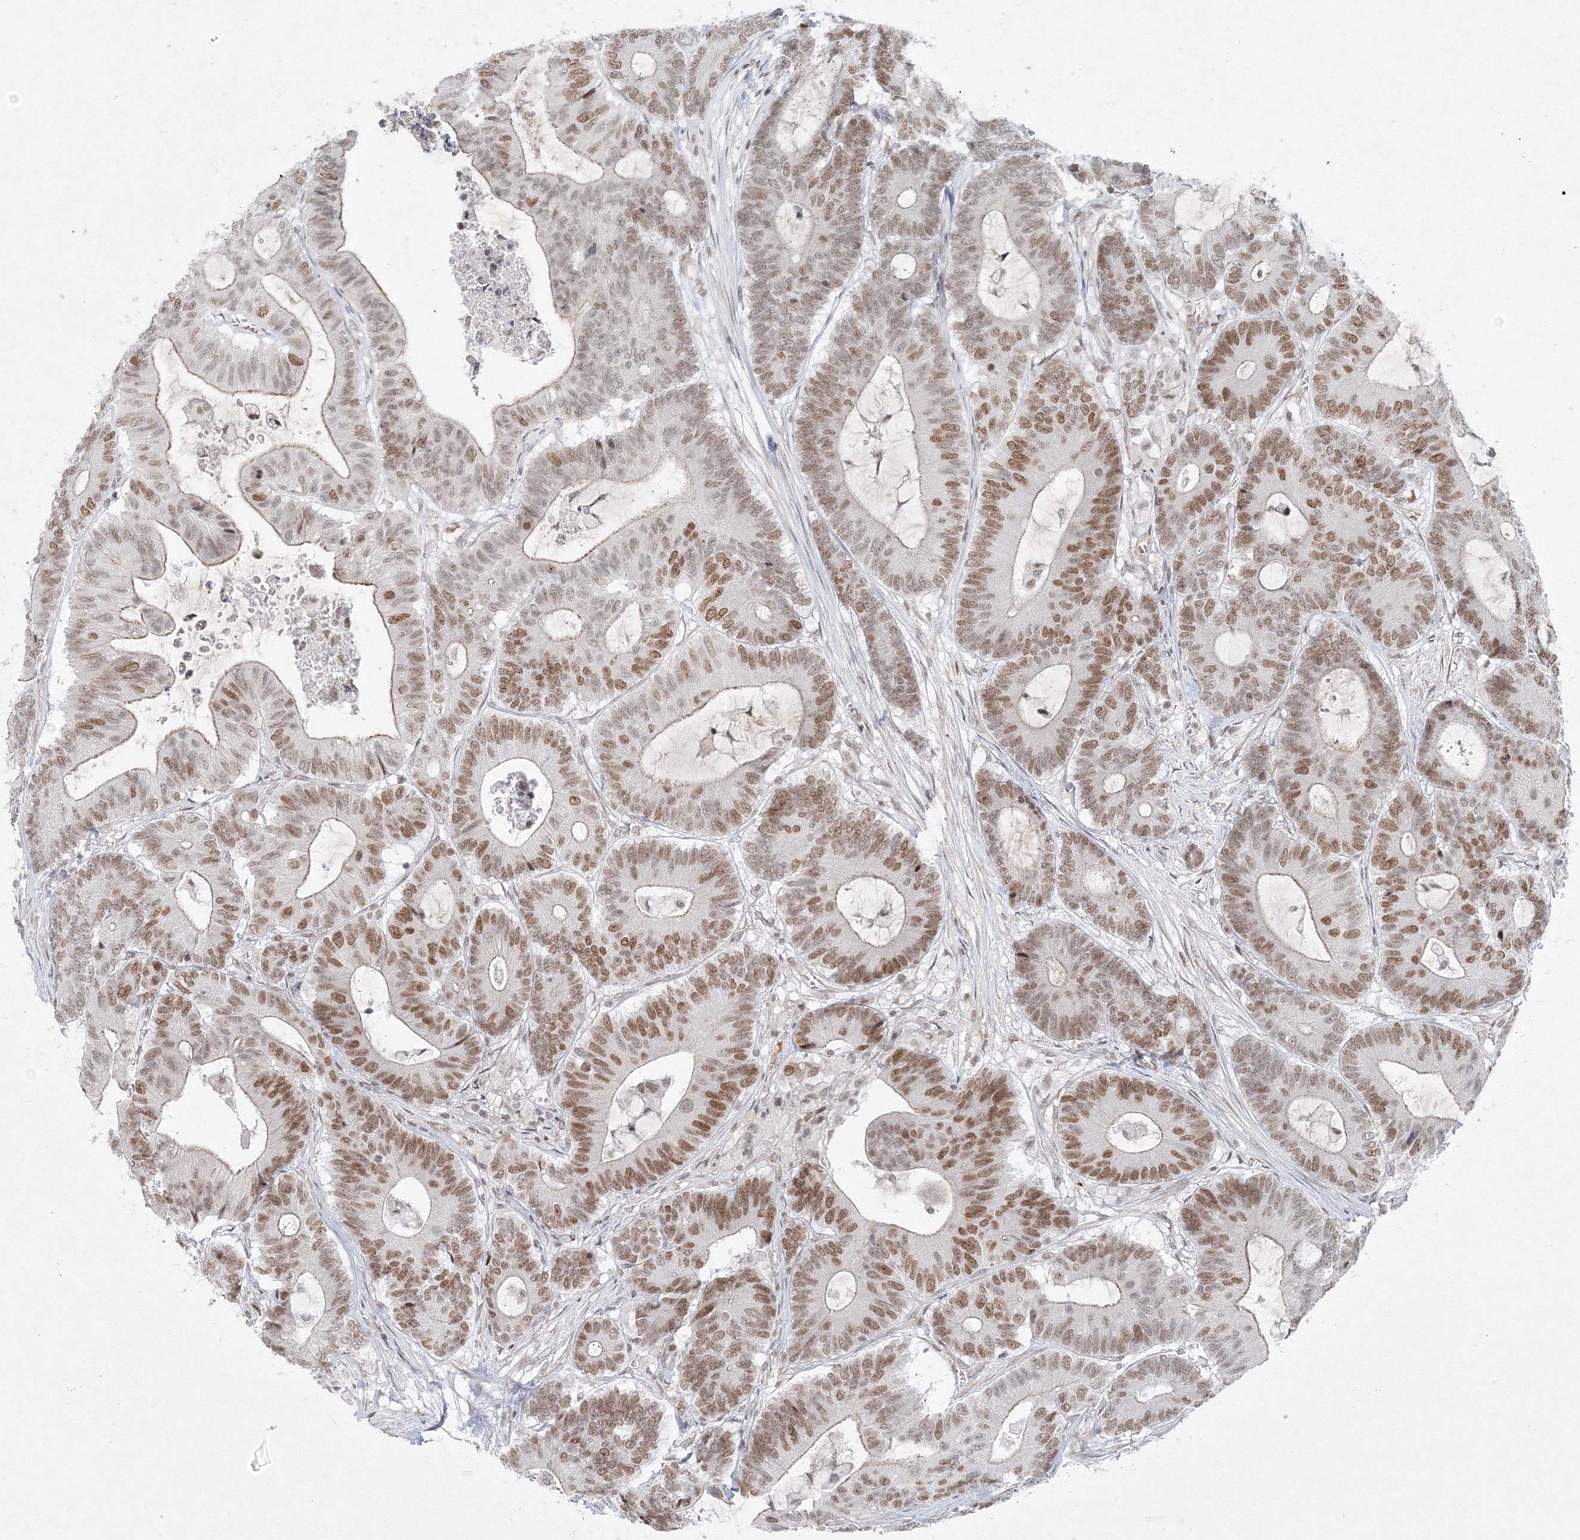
{"staining": {"intensity": "moderate", "quantity": "25%-75%", "location": "nuclear"}, "tissue": "colorectal cancer", "cell_type": "Tumor cells", "image_type": "cancer", "snomed": [{"axis": "morphology", "description": "Adenocarcinoma, NOS"}, {"axis": "topography", "description": "Colon"}], "caption": "A photomicrograph showing moderate nuclear staining in approximately 25%-75% of tumor cells in adenocarcinoma (colorectal), as visualized by brown immunohistochemical staining.", "gene": "KIF4A", "patient": {"sex": "female", "age": 84}}